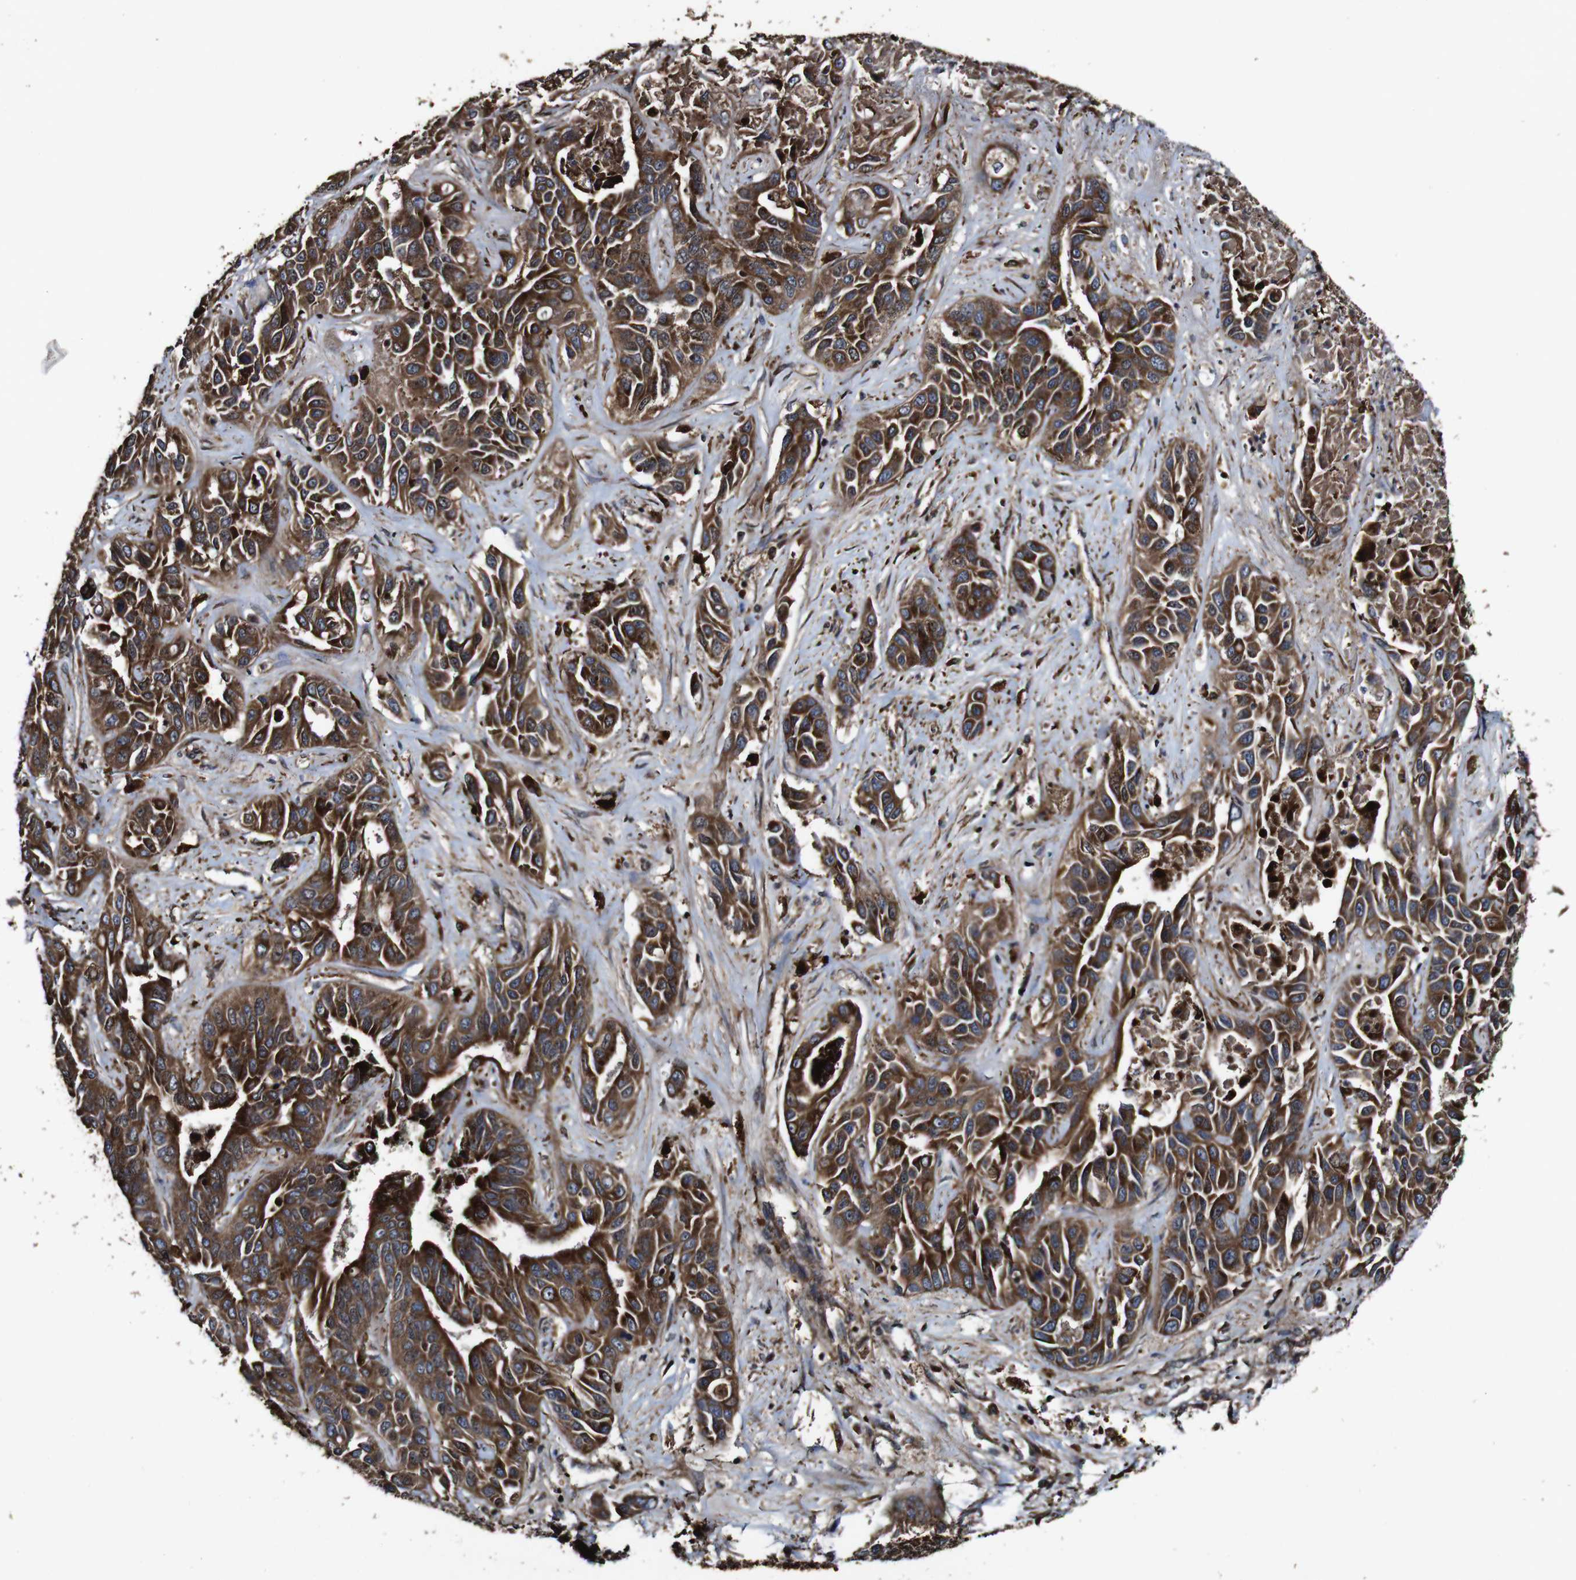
{"staining": {"intensity": "strong", "quantity": ">75%", "location": "cytoplasmic/membranous"}, "tissue": "liver cancer", "cell_type": "Tumor cells", "image_type": "cancer", "snomed": [{"axis": "morphology", "description": "Cholangiocarcinoma"}, {"axis": "topography", "description": "Liver"}], "caption": "Liver cancer tissue displays strong cytoplasmic/membranous positivity in about >75% of tumor cells, visualized by immunohistochemistry.", "gene": "BTN3A3", "patient": {"sex": "female", "age": 52}}